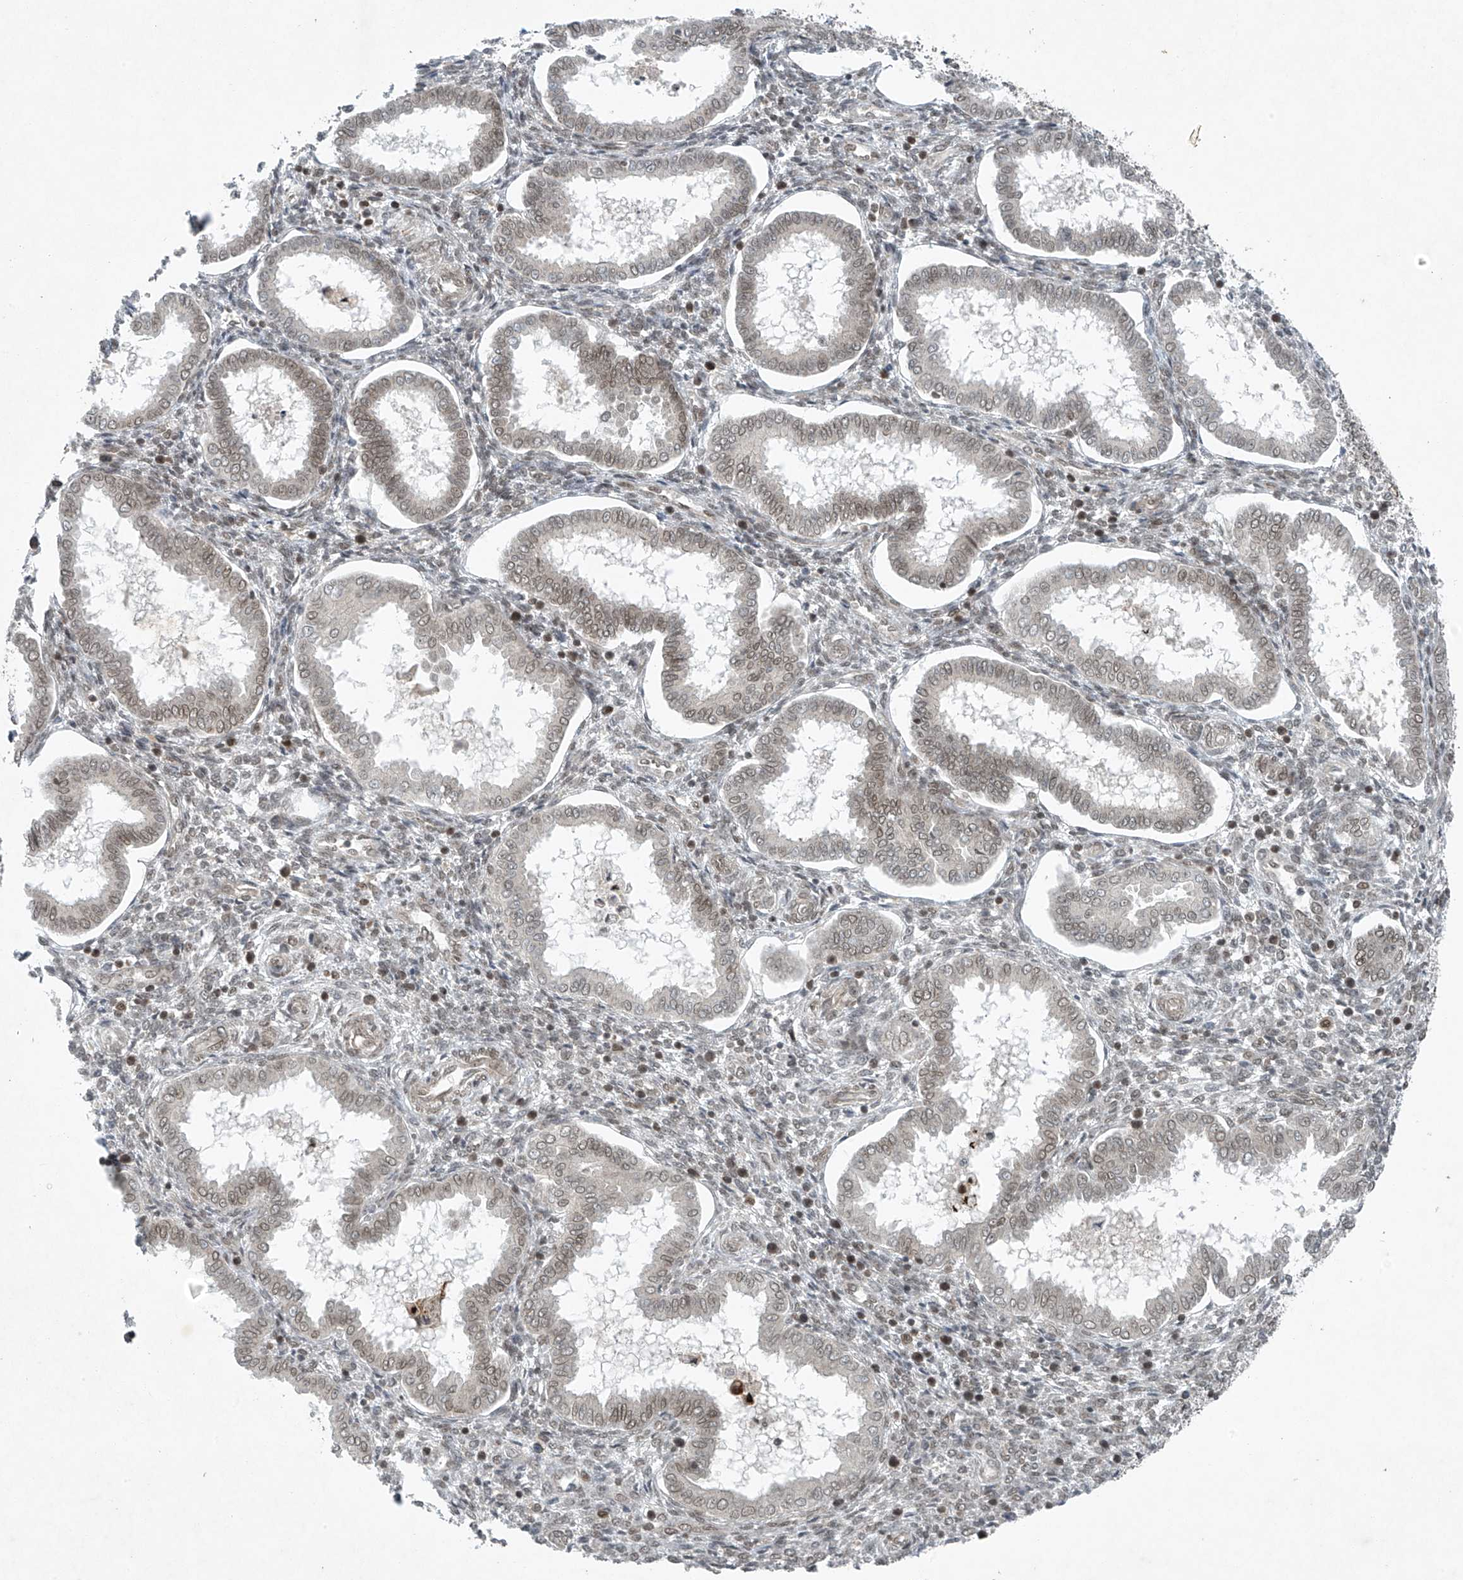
{"staining": {"intensity": "weak", "quantity": "<25%", "location": "nuclear"}, "tissue": "endometrium", "cell_type": "Cells in endometrial stroma", "image_type": "normal", "snomed": [{"axis": "morphology", "description": "Normal tissue, NOS"}, {"axis": "topography", "description": "Endometrium"}], "caption": "Immunohistochemistry of unremarkable endometrium reveals no expression in cells in endometrial stroma. (Brightfield microscopy of DAB immunohistochemistry at high magnification).", "gene": "TAF8", "patient": {"sex": "female", "age": 24}}